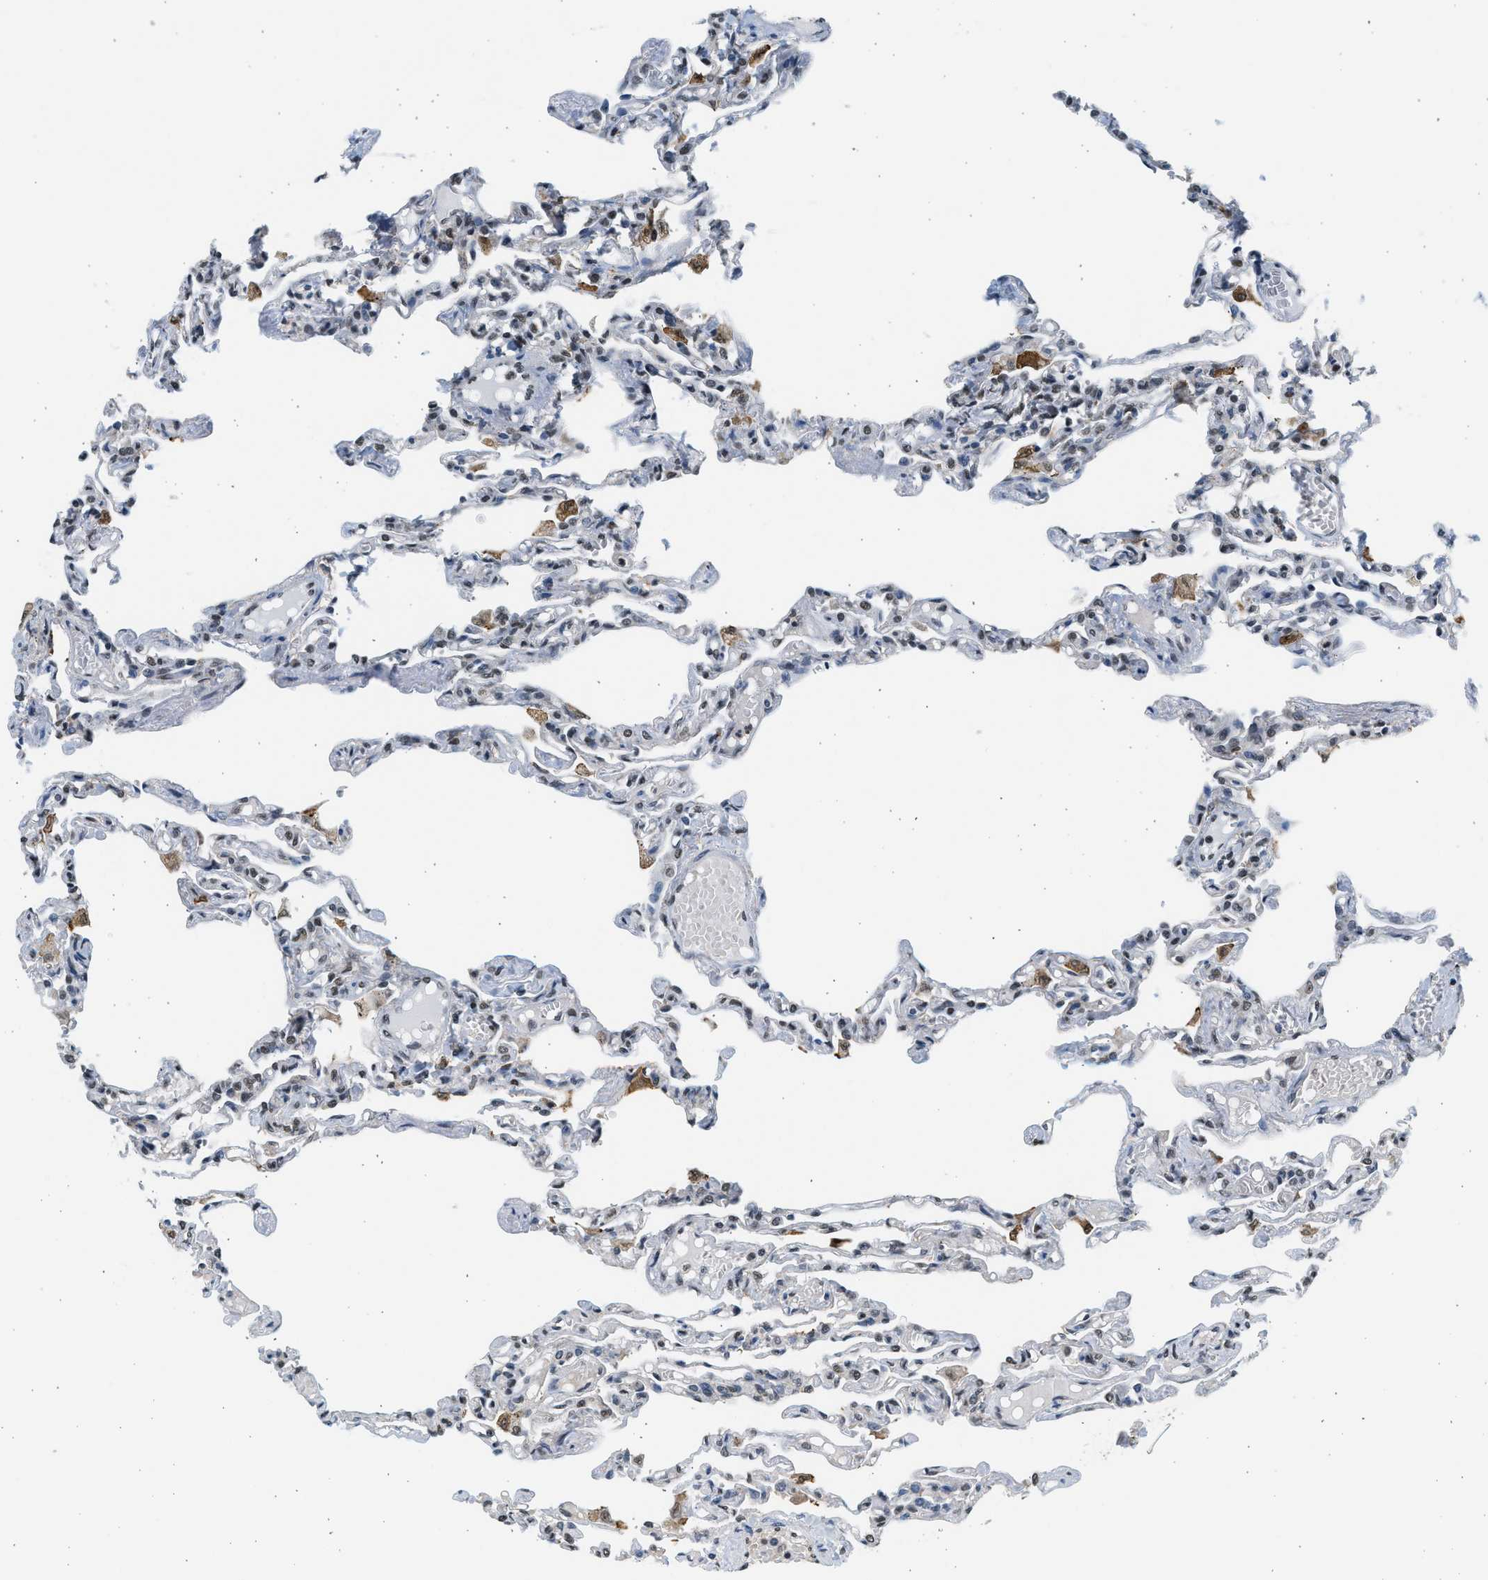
{"staining": {"intensity": "weak", "quantity": "<25%", "location": "cytoplasmic/membranous"}, "tissue": "lung", "cell_type": "Alveolar cells", "image_type": "normal", "snomed": [{"axis": "morphology", "description": "Normal tissue, NOS"}, {"axis": "topography", "description": "Lung"}], "caption": "IHC micrograph of benign lung stained for a protein (brown), which demonstrates no positivity in alveolar cells.", "gene": "HIPK1", "patient": {"sex": "male", "age": 21}}